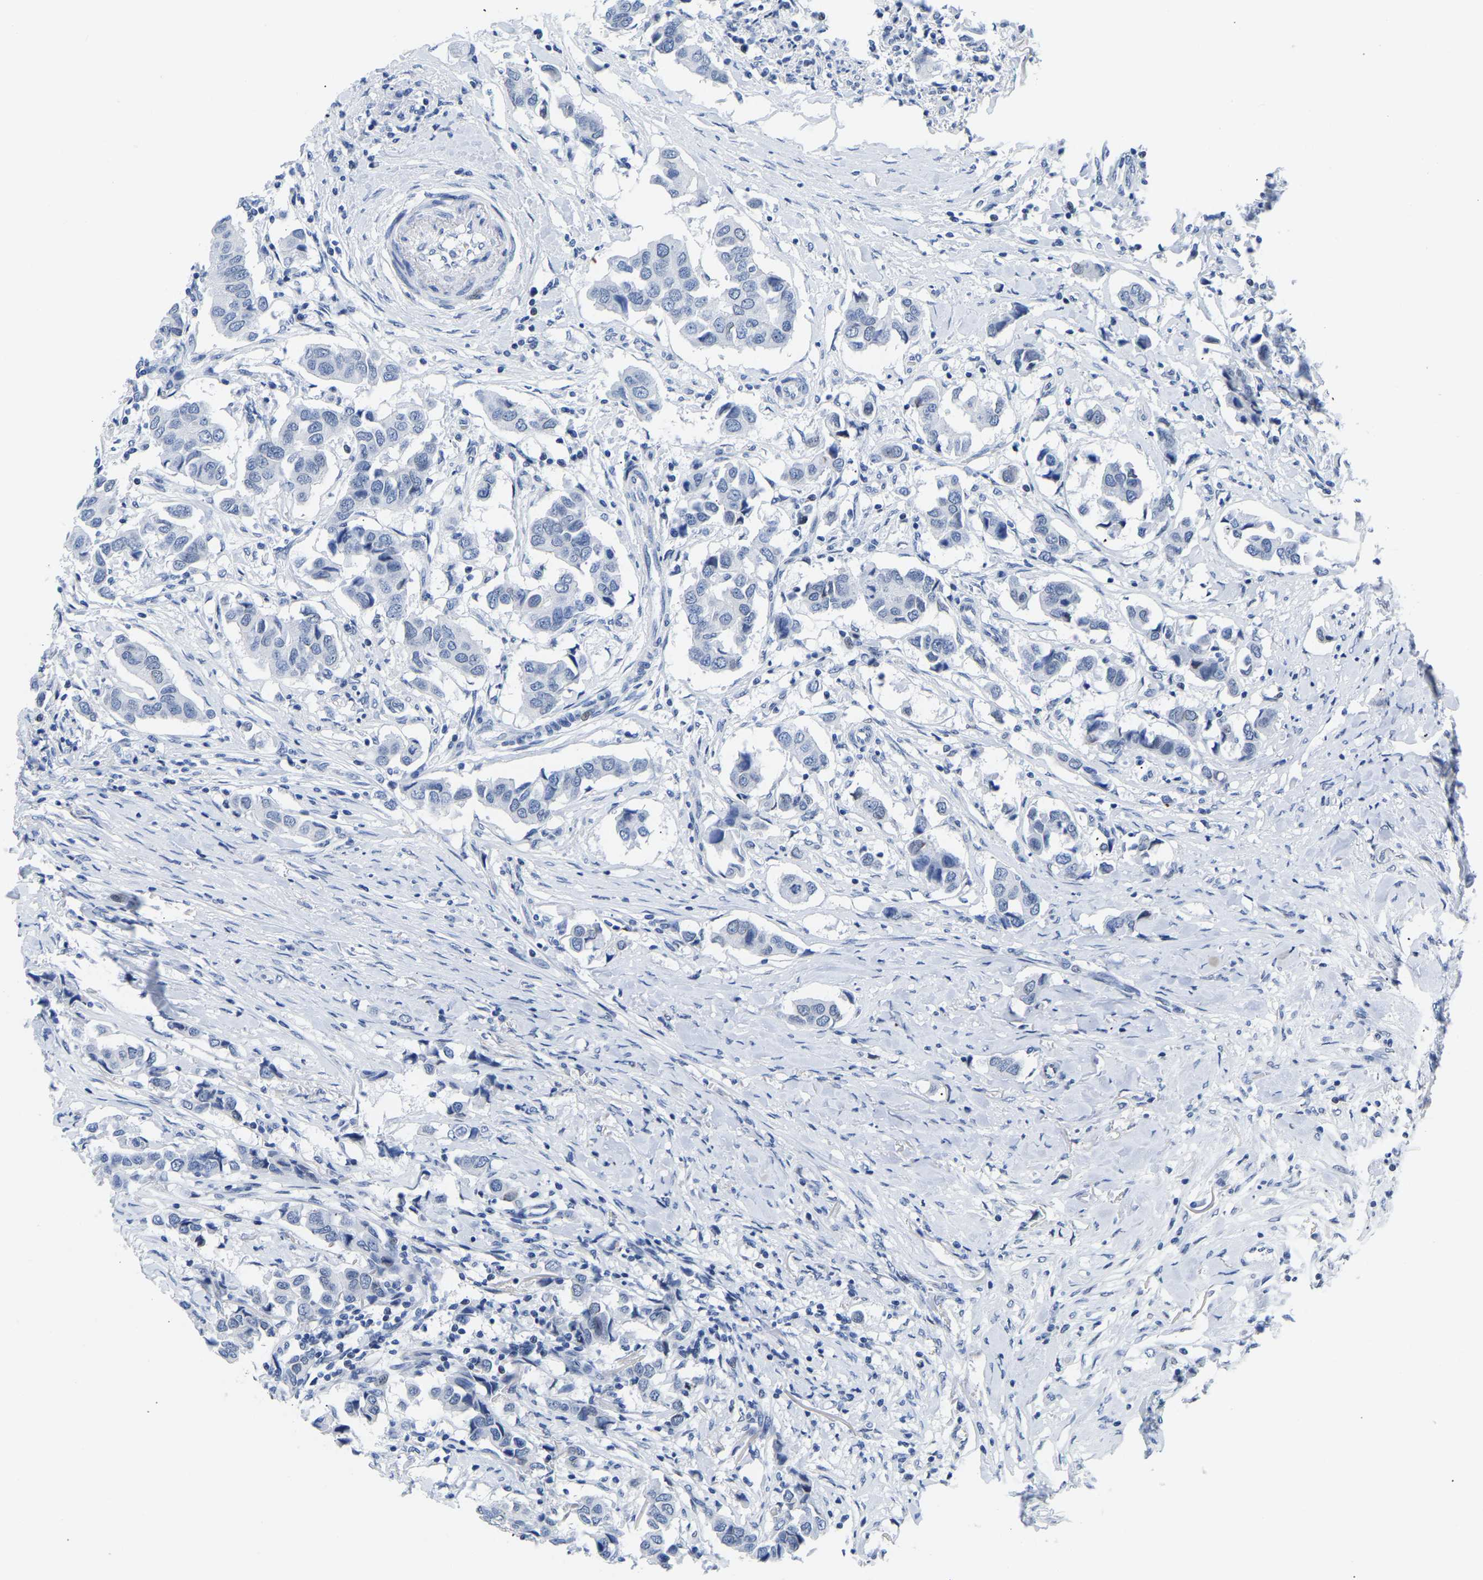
{"staining": {"intensity": "negative", "quantity": "none", "location": "none"}, "tissue": "breast cancer", "cell_type": "Tumor cells", "image_type": "cancer", "snomed": [{"axis": "morphology", "description": "Duct carcinoma"}, {"axis": "topography", "description": "Breast"}], "caption": "Tumor cells are negative for brown protein staining in invasive ductal carcinoma (breast).", "gene": "UPK3A", "patient": {"sex": "female", "age": 80}}